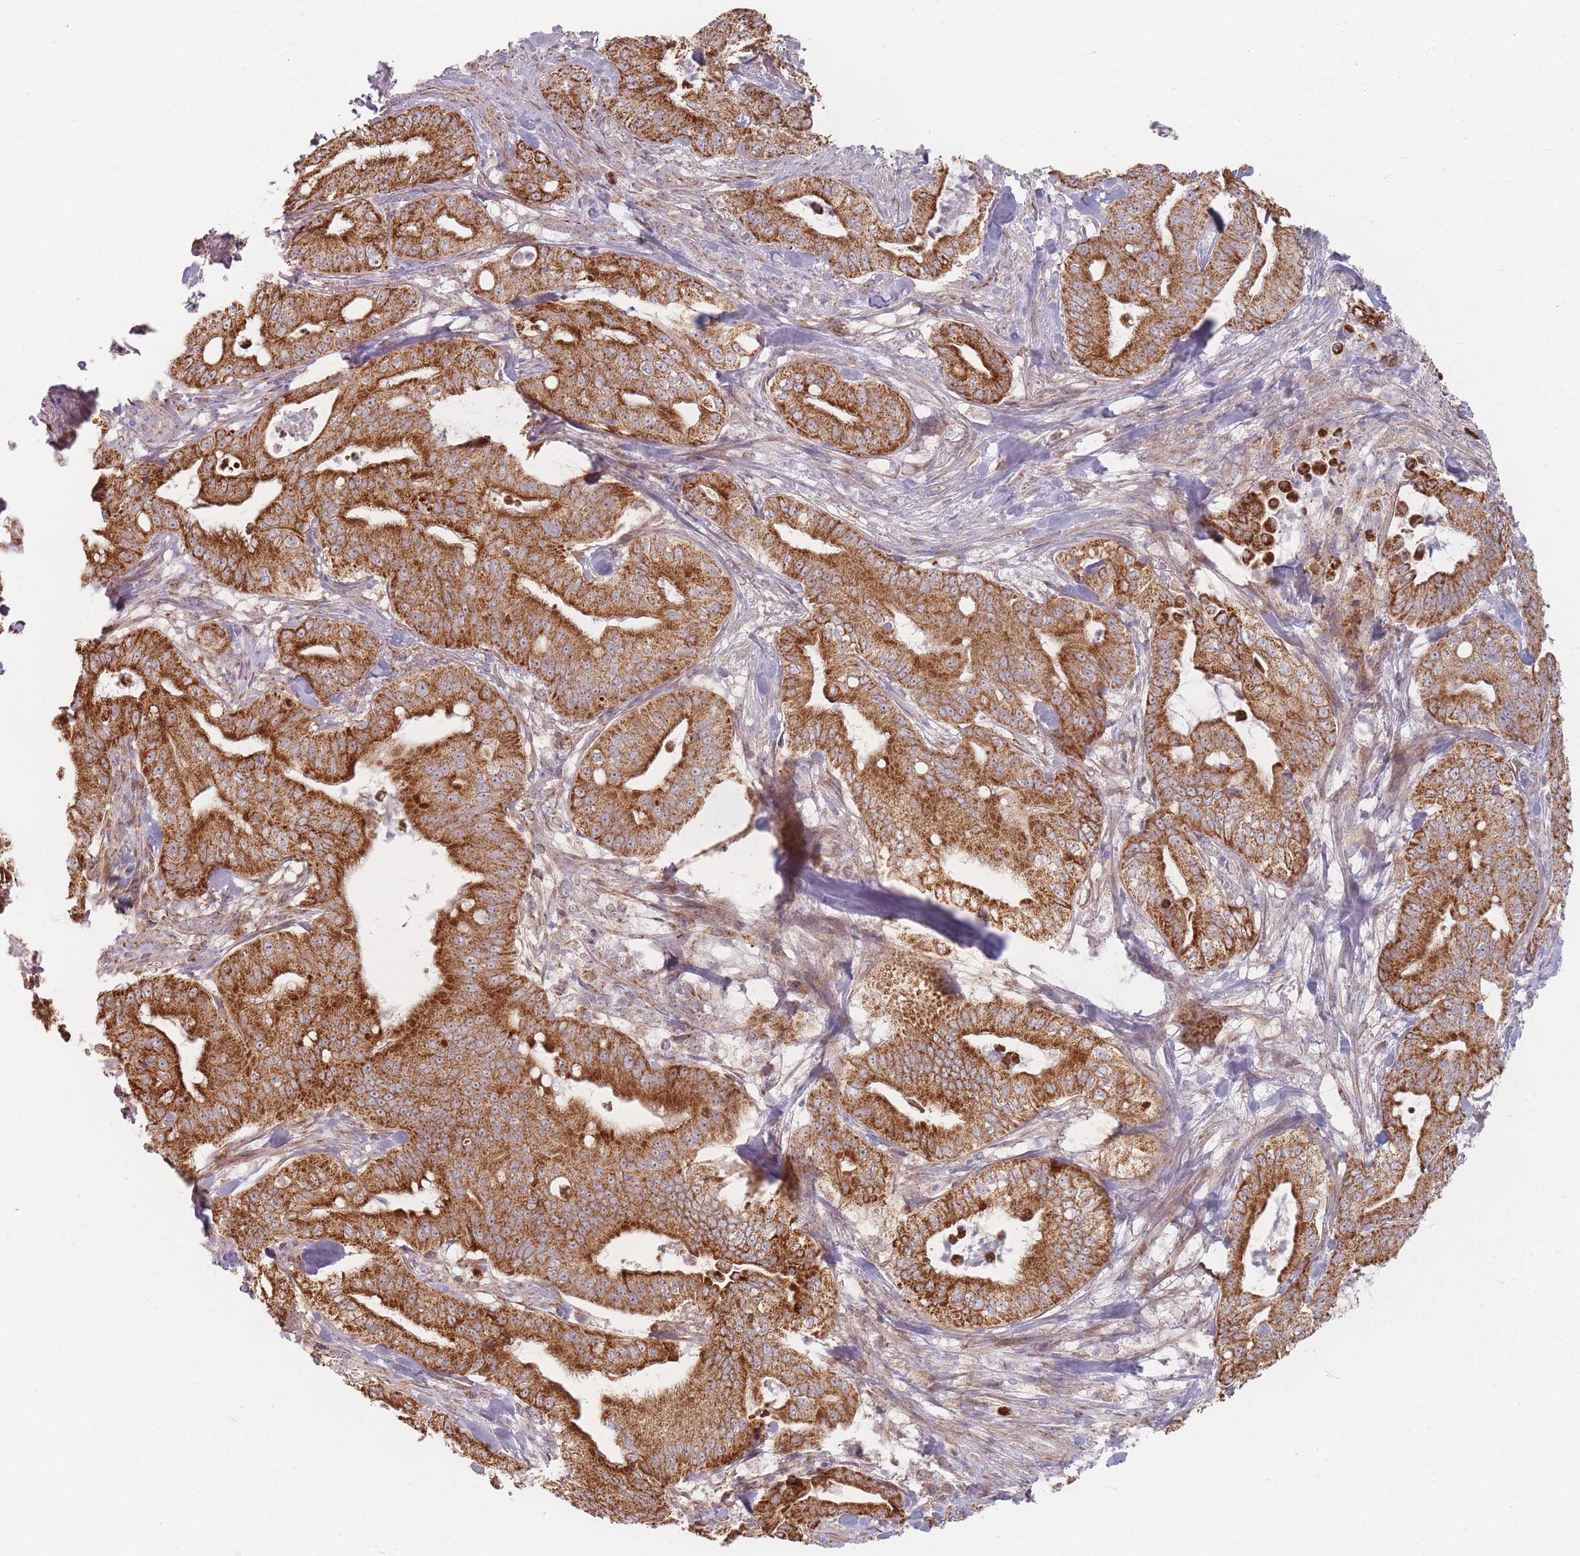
{"staining": {"intensity": "strong", "quantity": ">75%", "location": "cytoplasmic/membranous"}, "tissue": "pancreatic cancer", "cell_type": "Tumor cells", "image_type": "cancer", "snomed": [{"axis": "morphology", "description": "Adenocarcinoma, NOS"}, {"axis": "topography", "description": "Pancreas"}], "caption": "Tumor cells display strong cytoplasmic/membranous expression in about >75% of cells in pancreatic cancer (adenocarcinoma).", "gene": "ESRP2", "patient": {"sex": "male", "age": 71}}